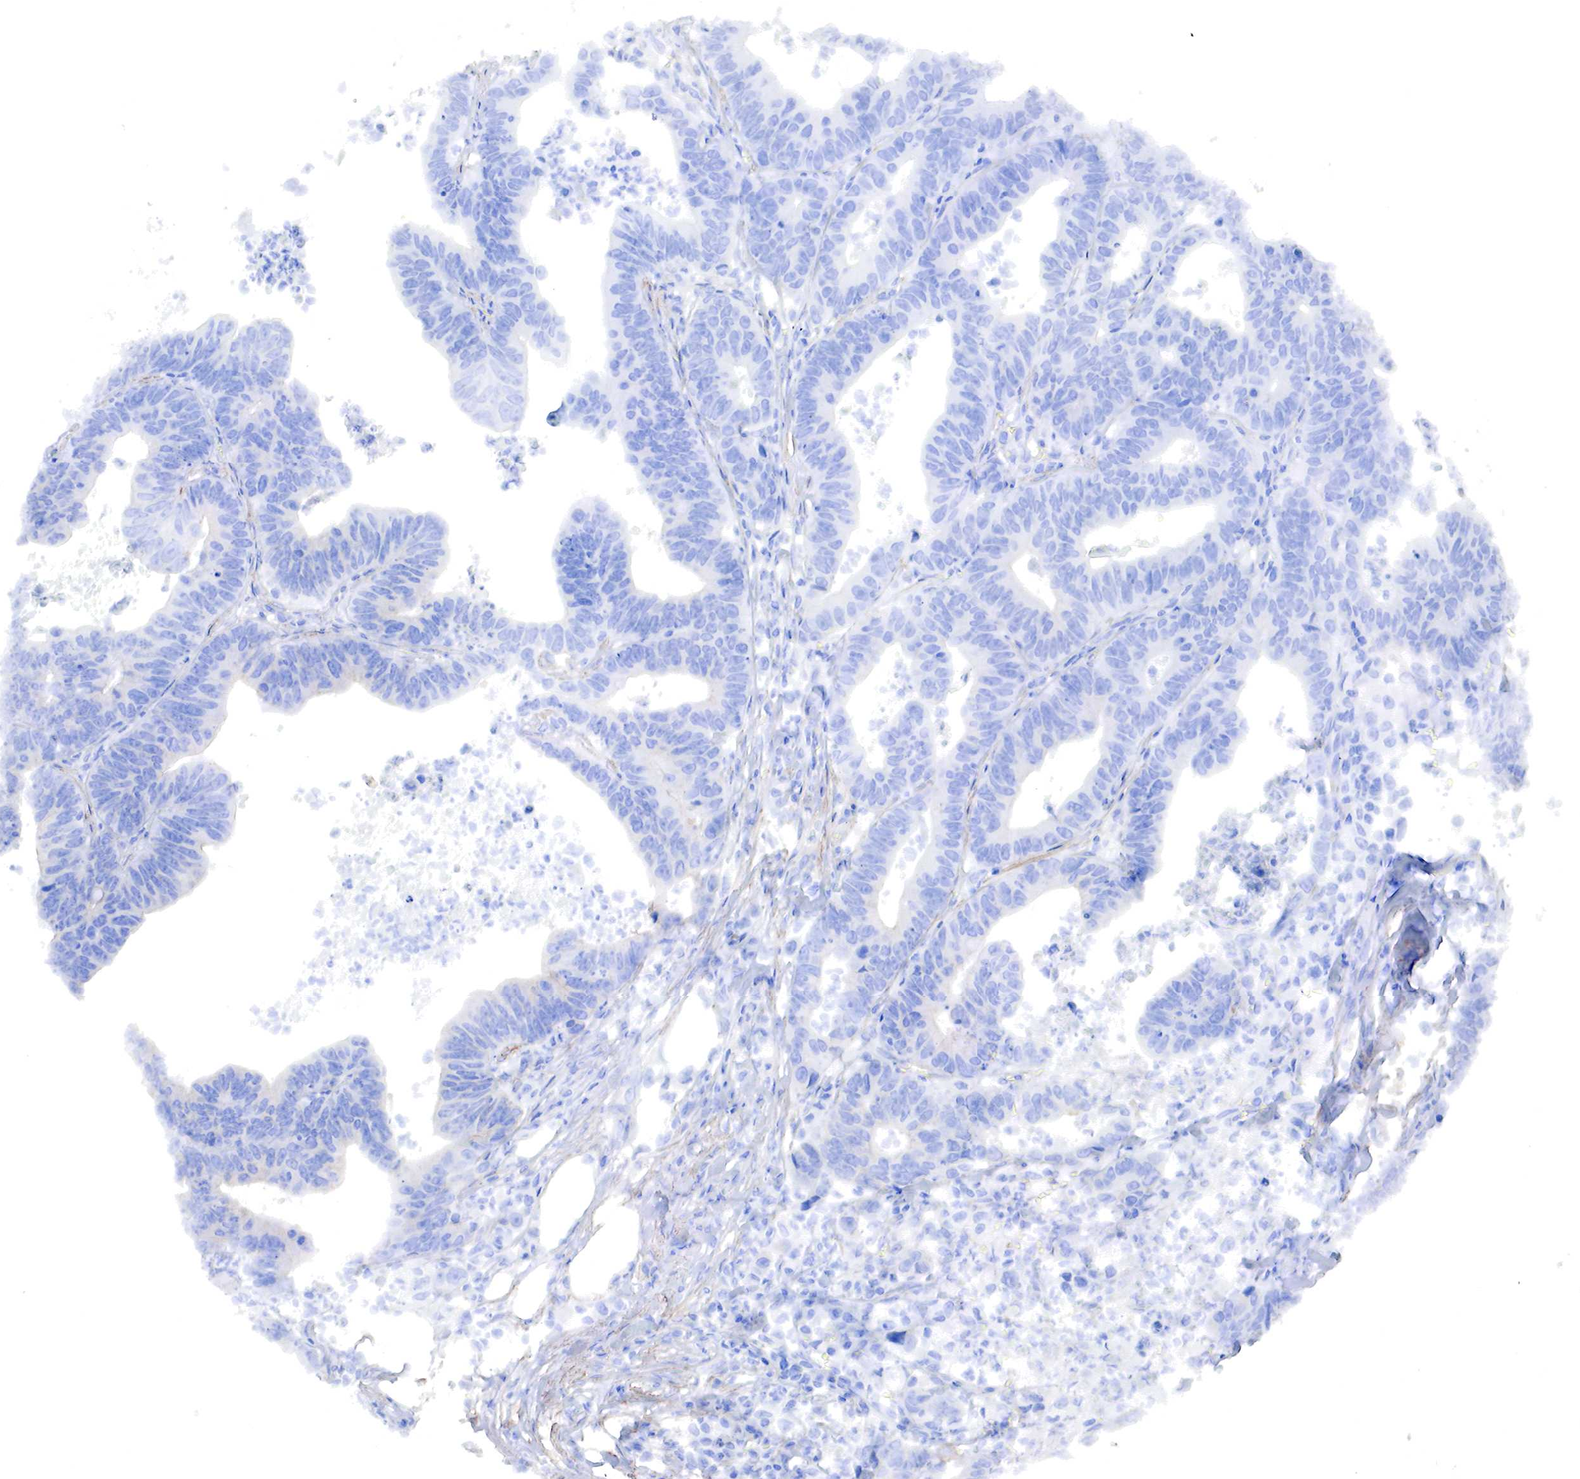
{"staining": {"intensity": "negative", "quantity": "none", "location": "none"}, "tissue": "colorectal cancer", "cell_type": "Tumor cells", "image_type": "cancer", "snomed": [{"axis": "morphology", "description": "Adenocarcinoma, NOS"}, {"axis": "topography", "description": "Colon"}], "caption": "This is an immunohistochemistry micrograph of human adenocarcinoma (colorectal). There is no positivity in tumor cells.", "gene": "TPM1", "patient": {"sex": "female", "age": 76}}